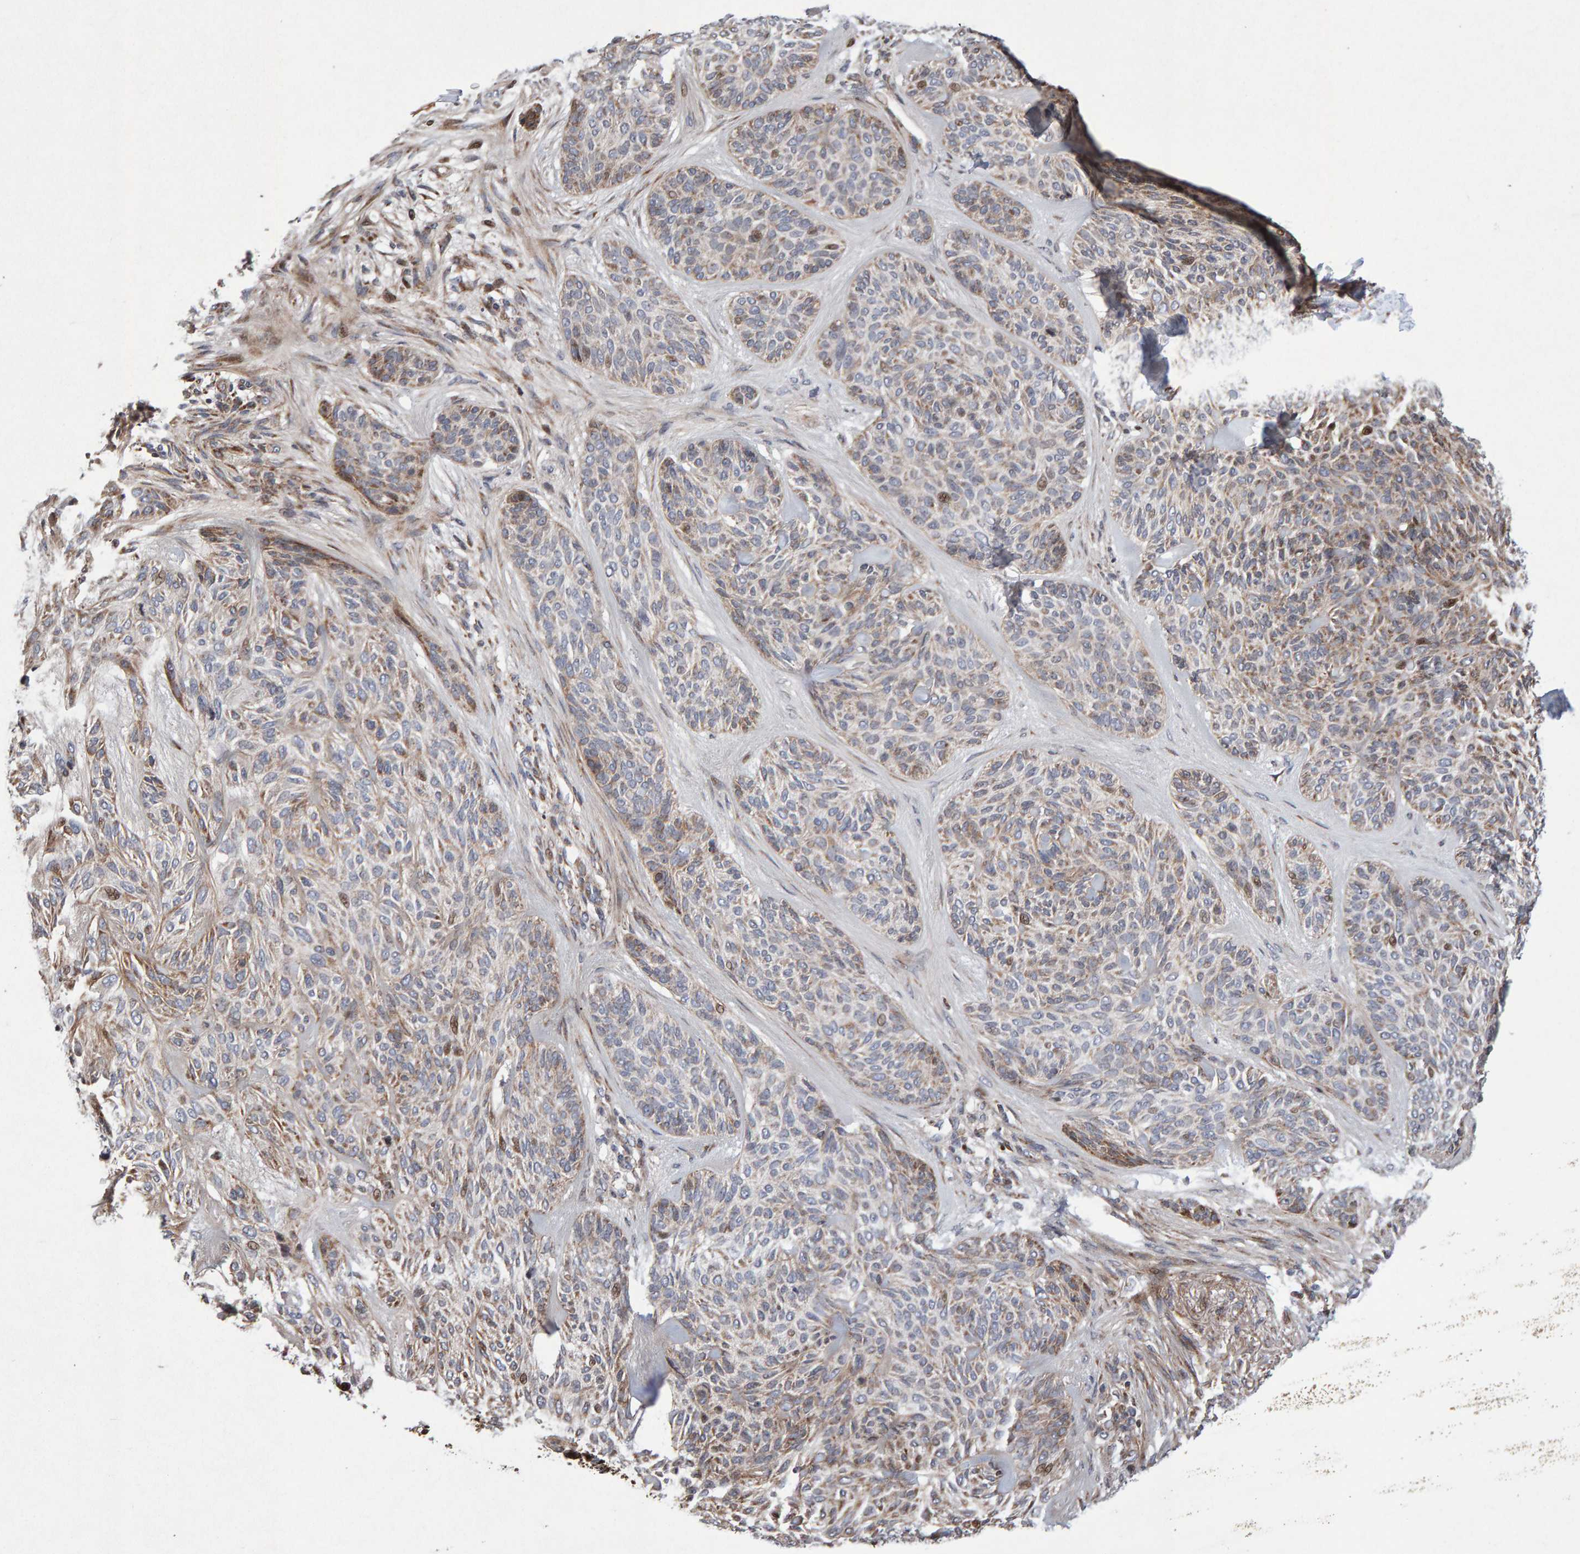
{"staining": {"intensity": "moderate", "quantity": "<25%", "location": "cytoplasmic/membranous"}, "tissue": "skin cancer", "cell_type": "Tumor cells", "image_type": "cancer", "snomed": [{"axis": "morphology", "description": "Basal cell carcinoma"}, {"axis": "topography", "description": "Skin"}], "caption": "A high-resolution micrograph shows immunohistochemistry staining of skin cancer, which reveals moderate cytoplasmic/membranous positivity in about <25% of tumor cells.", "gene": "PECR", "patient": {"sex": "male", "age": 55}}